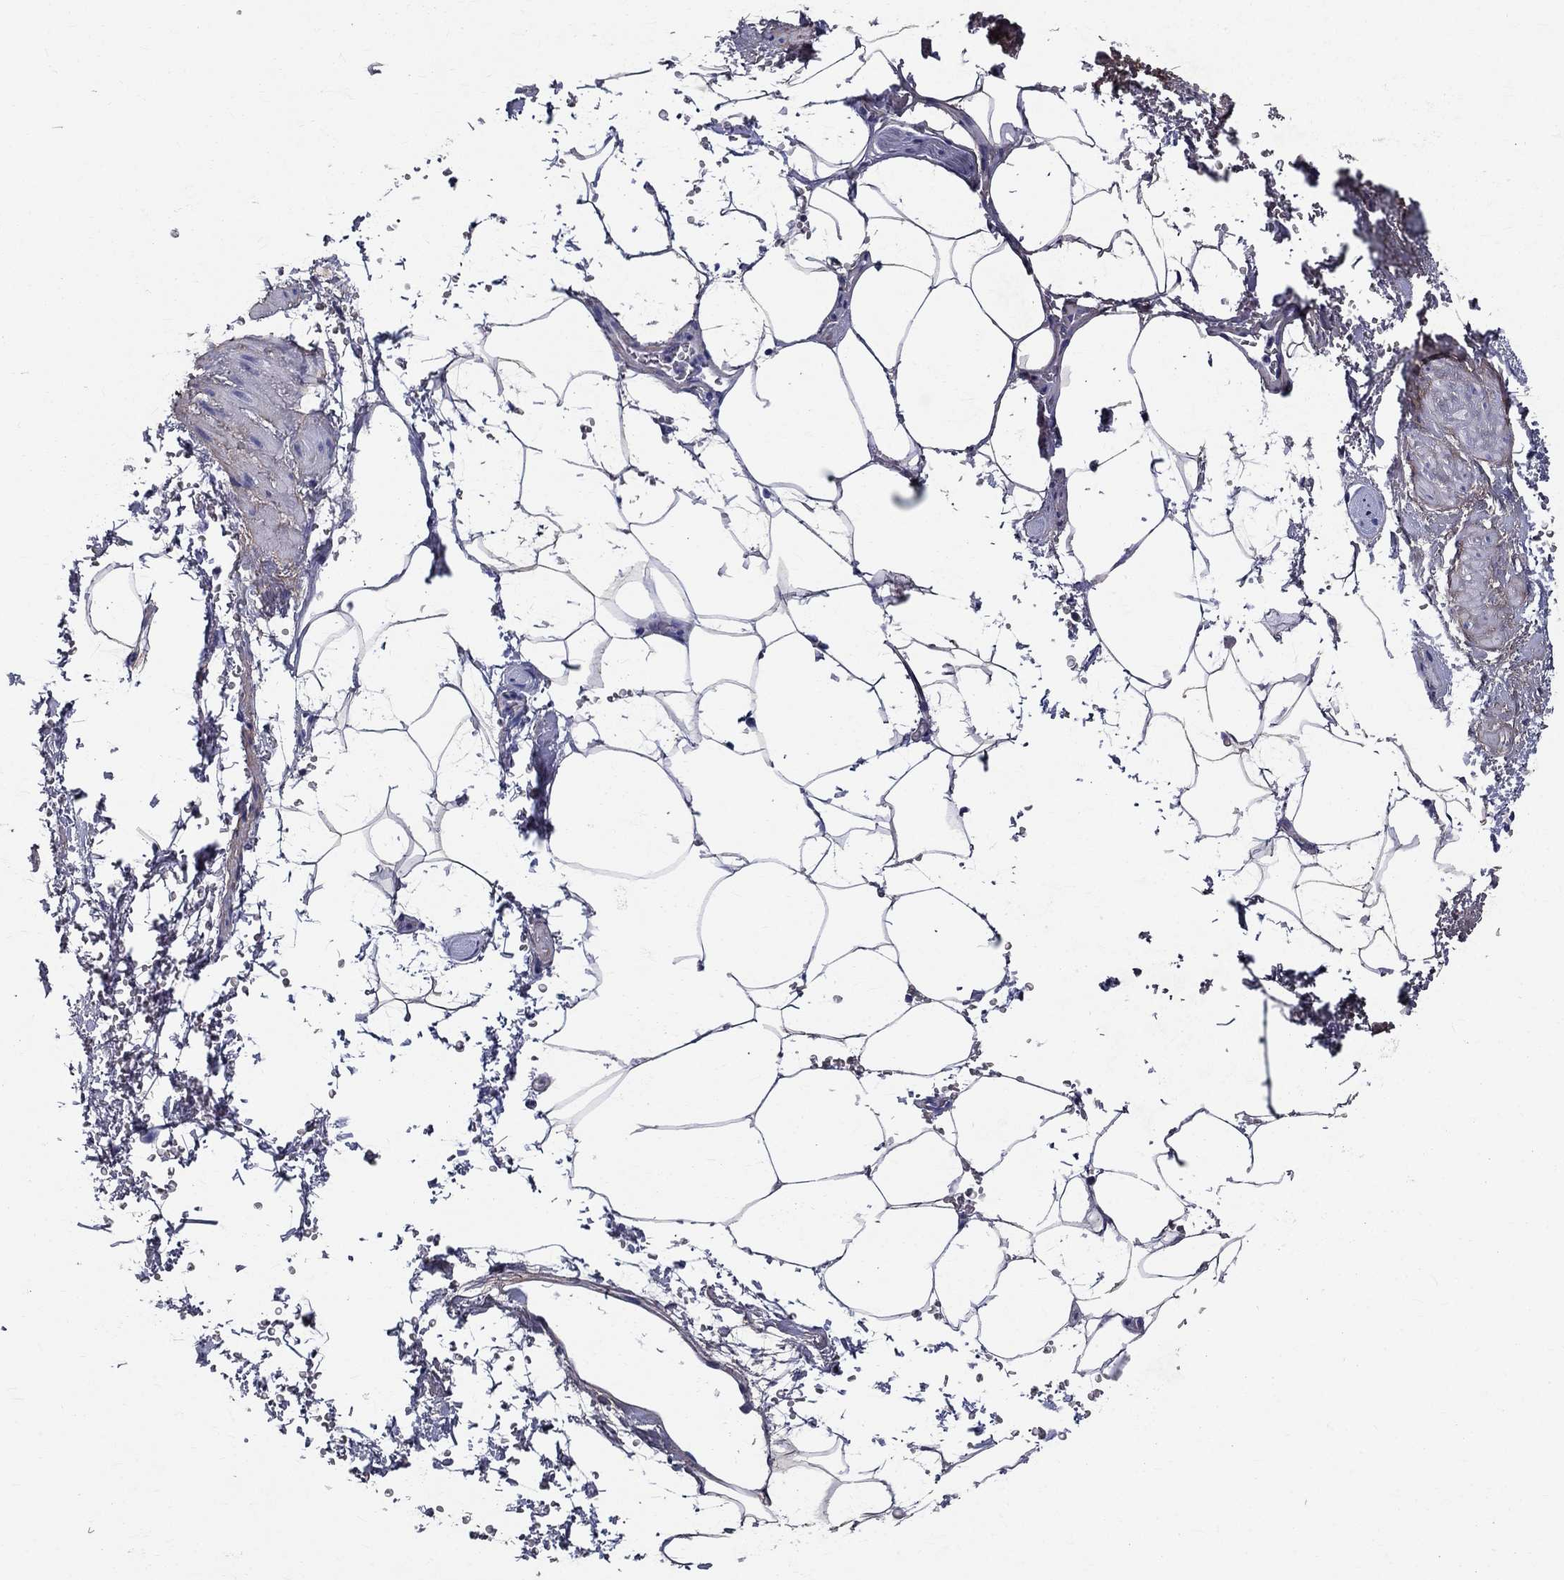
{"staining": {"intensity": "negative", "quantity": "none", "location": "none"}, "tissue": "adipose tissue", "cell_type": "Adipocytes", "image_type": "normal", "snomed": [{"axis": "morphology", "description": "Normal tissue, NOS"}, {"axis": "topography", "description": "Soft tissue"}, {"axis": "topography", "description": "Adipose tissue"}, {"axis": "topography", "description": "Vascular tissue"}, {"axis": "topography", "description": "Peripheral nerve tissue"}], "caption": "Adipocytes show no significant protein staining in benign adipose tissue. (Immunohistochemistry, brightfield microscopy, high magnification).", "gene": "ANXA10", "patient": {"sex": "male", "age": 68}}